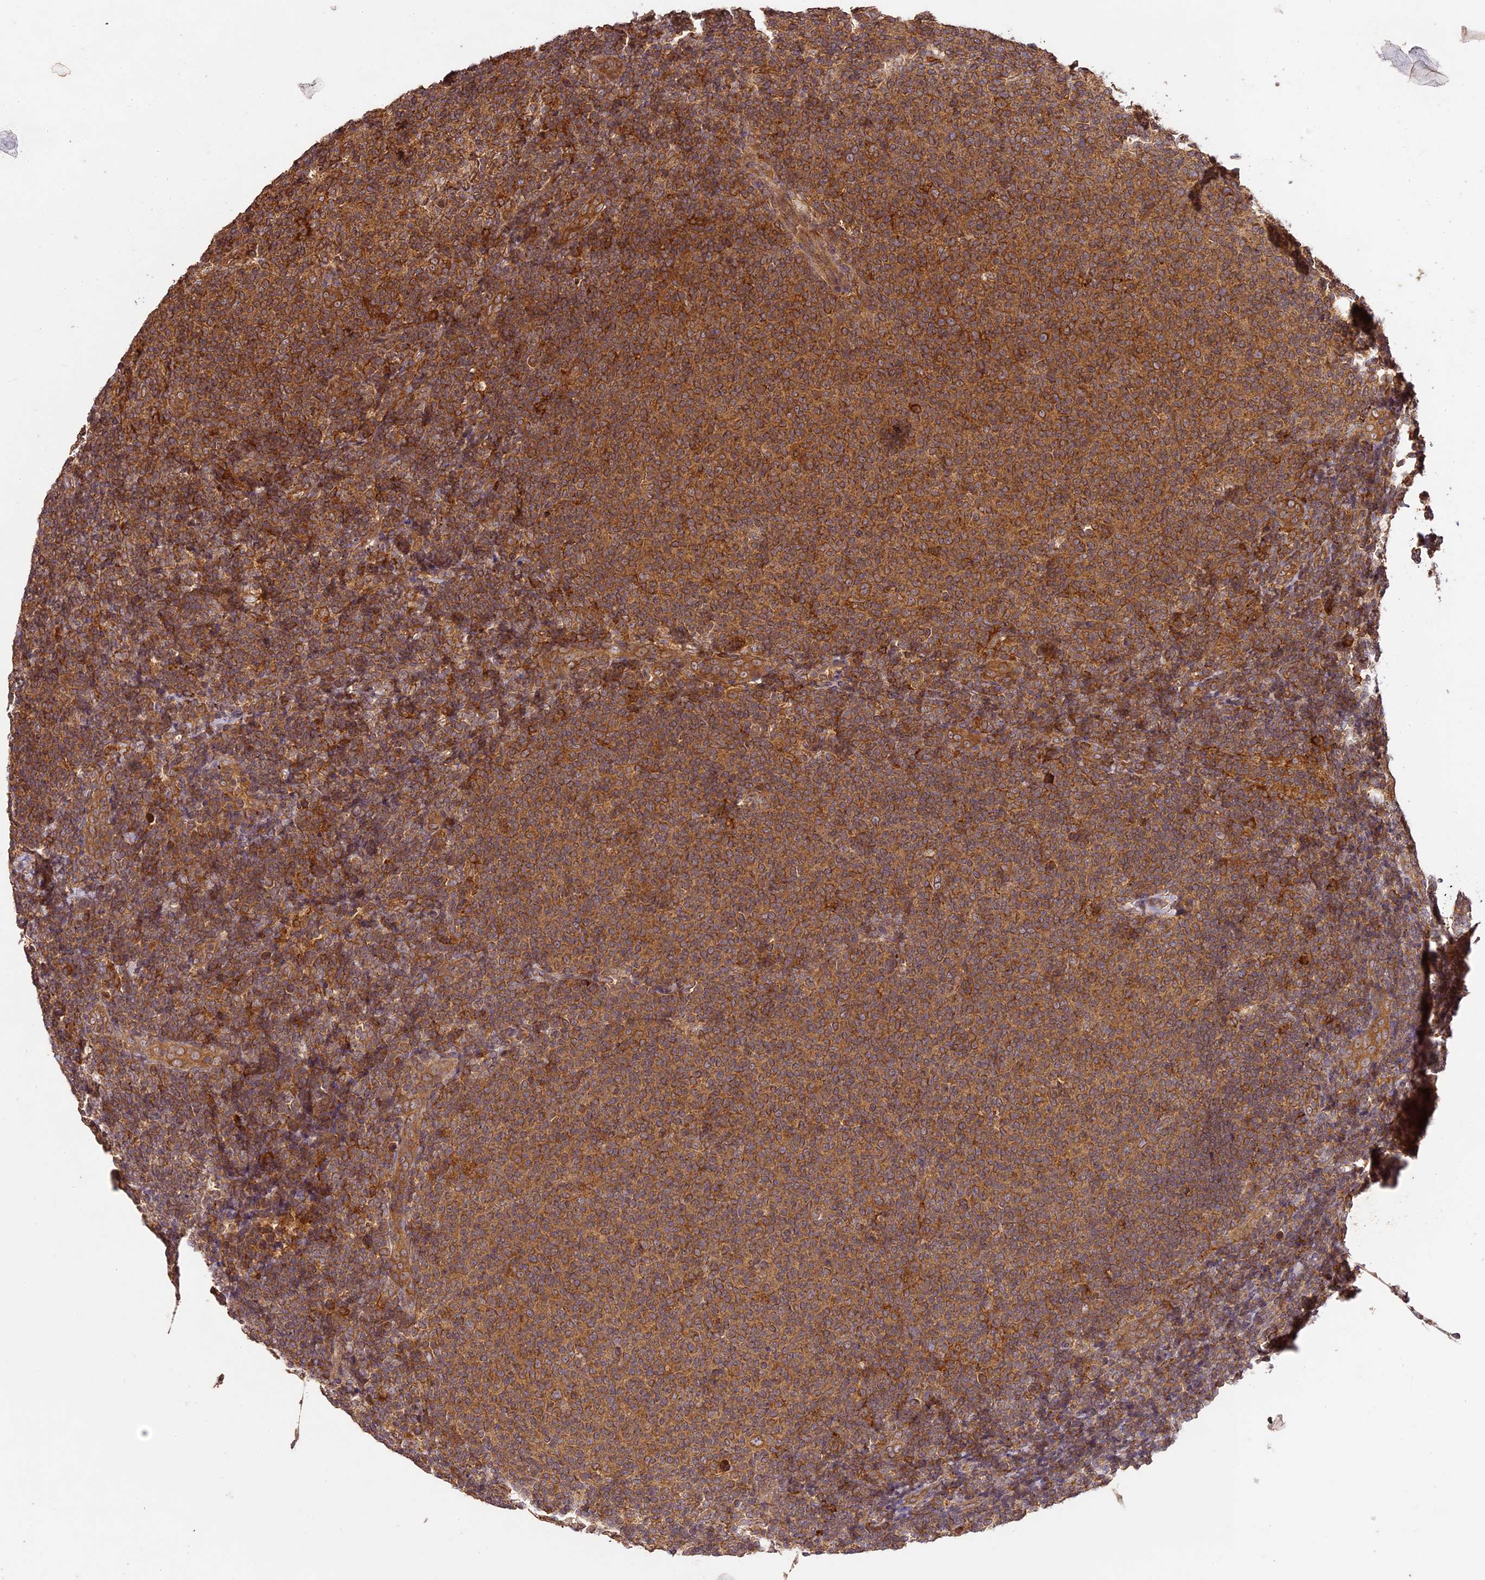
{"staining": {"intensity": "moderate", "quantity": ">75%", "location": "cytoplasmic/membranous"}, "tissue": "lymphoma", "cell_type": "Tumor cells", "image_type": "cancer", "snomed": [{"axis": "morphology", "description": "Malignant lymphoma, non-Hodgkin's type, Low grade"}, {"axis": "topography", "description": "Lymph node"}], "caption": "Immunohistochemical staining of low-grade malignant lymphoma, non-Hodgkin's type exhibits moderate cytoplasmic/membranous protein expression in approximately >75% of tumor cells. (Stains: DAB (3,3'-diaminobenzidine) in brown, nuclei in blue, Microscopy: brightfield microscopy at high magnification).", "gene": "BRAP", "patient": {"sex": "male", "age": 66}}